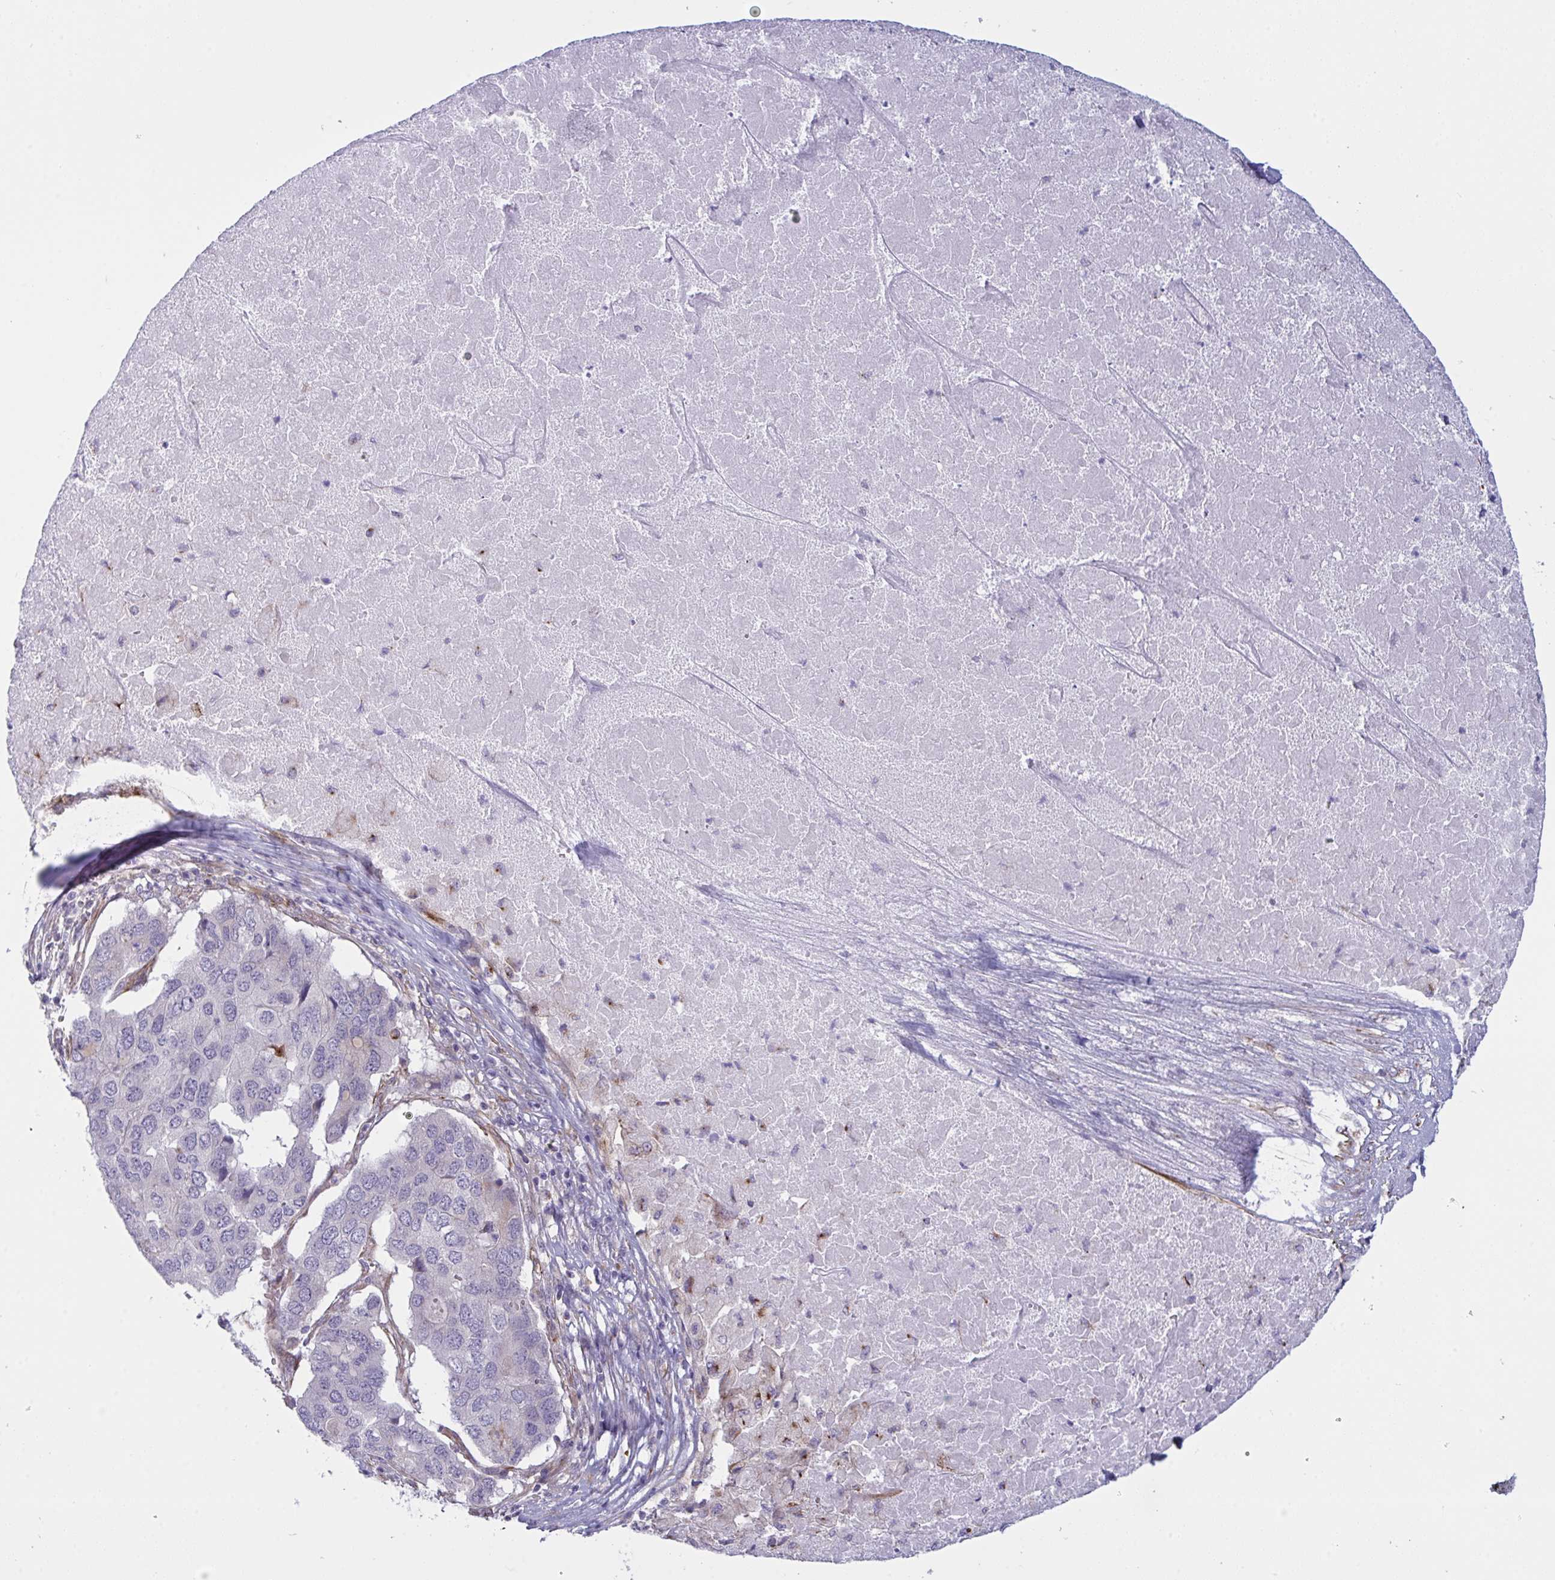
{"staining": {"intensity": "negative", "quantity": "none", "location": "none"}, "tissue": "pancreatic cancer", "cell_type": "Tumor cells", "image_type": "cancer", "snomed": [{"axis": "morphology", "description": "Adenocarcinoma, NOS"}, {"axis": "topography", "description": "Pancreas"}], "caption": "Immunohistochemistry histopathology image of pancreatic cancer stained for a protein (brown), which displays no expression in tumor cells. The staining was performed using DAB (3,3'-diaminobenzidine) to visualize the protein expression in brown, while the nuclei were stained in blue with hematoxylin (Magnification: 20x).", "gene": "DCBLD1", "patient": {"sex": "male", "age": 50}}